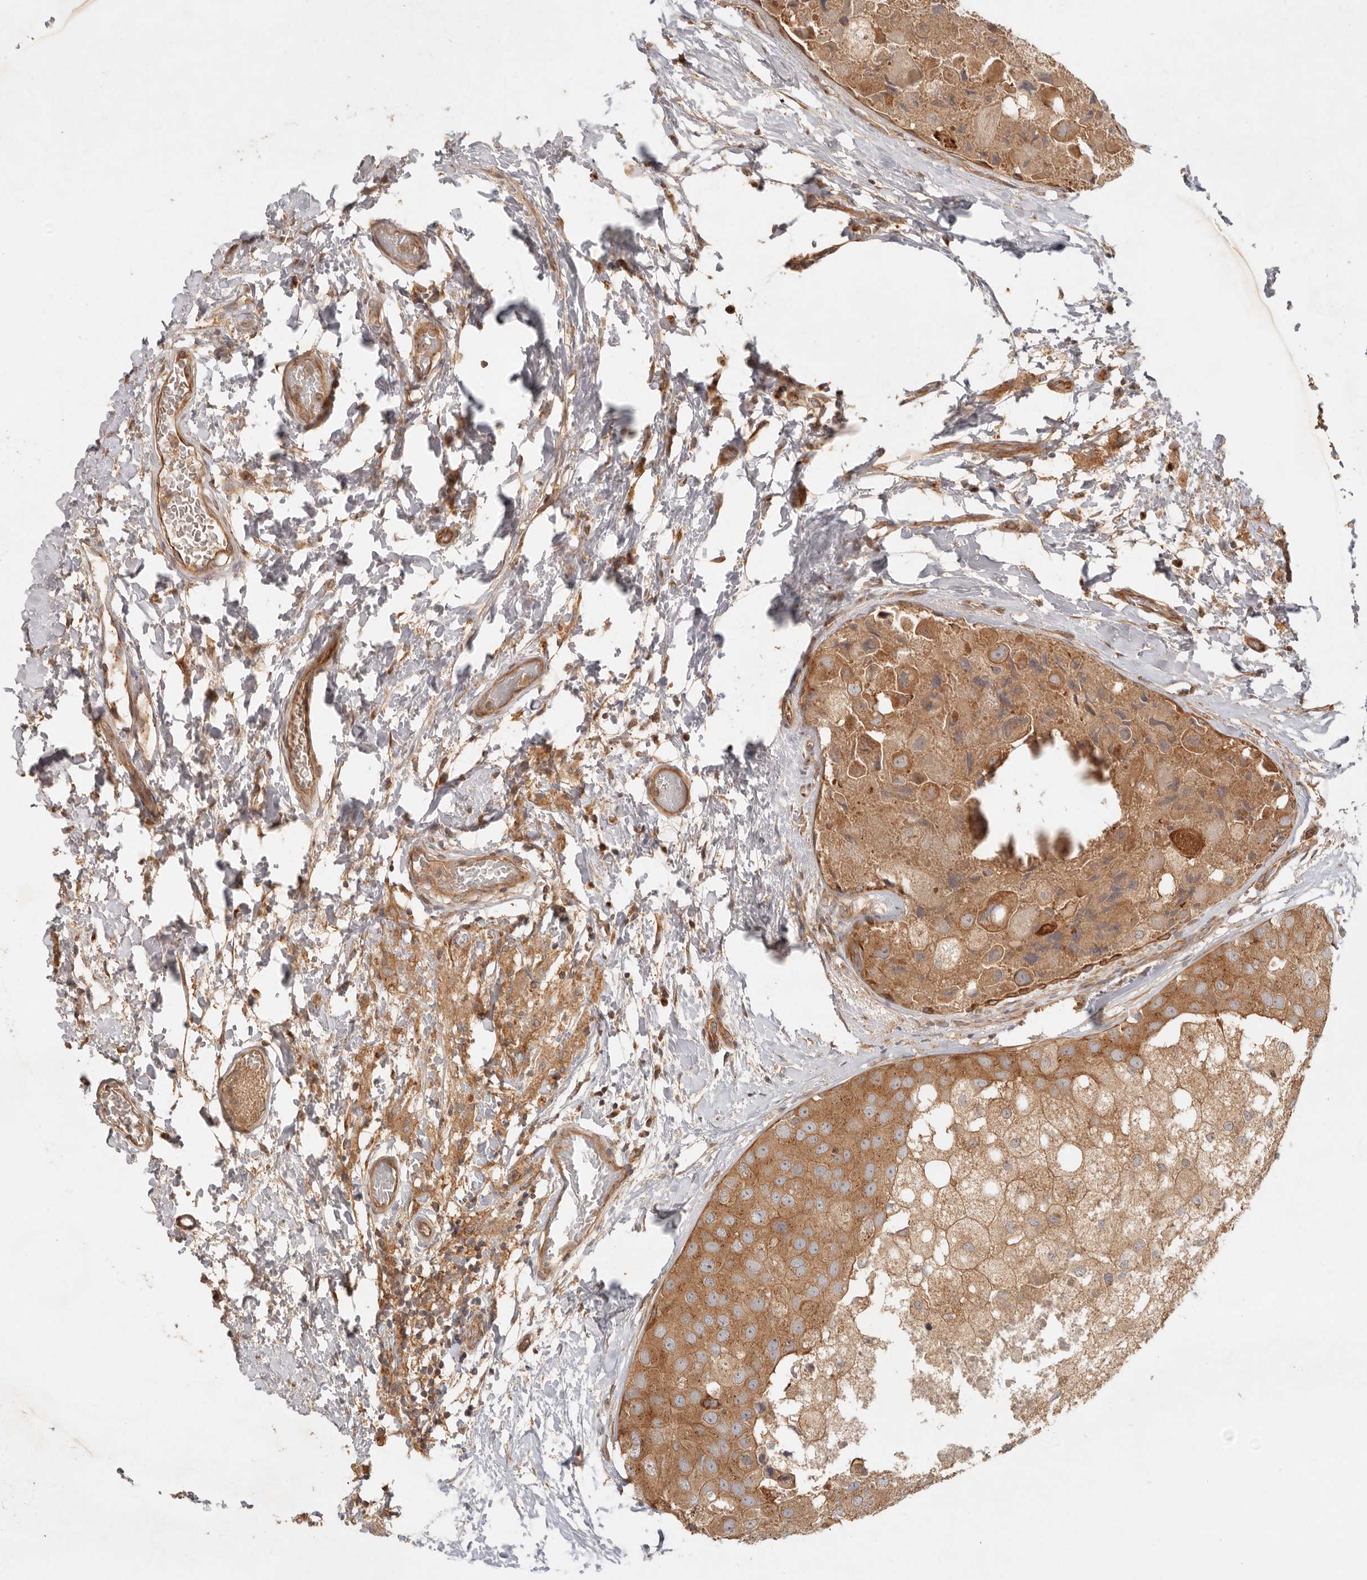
{"staining": {"intensity": "moderate", "quantity": ">75%", "location": "cytoplasmic/membranous"}, "tissue": "breast cancer", "cell_type": "Tumor cells", "image_type": "cancer", "snomed": [{"axis": "morphology", "description": "Duct carcinoma"}, {"axis": "topography", "description": "Breast"}], "caption": "IHC of intraductal carcinoma (breast) reveals medium levels of moderate cytoplasmic/membranous expression in approximately >75% of tumor cells.", "gene": "HECTD3", "patient": {"sex": "female", "age": 62}}